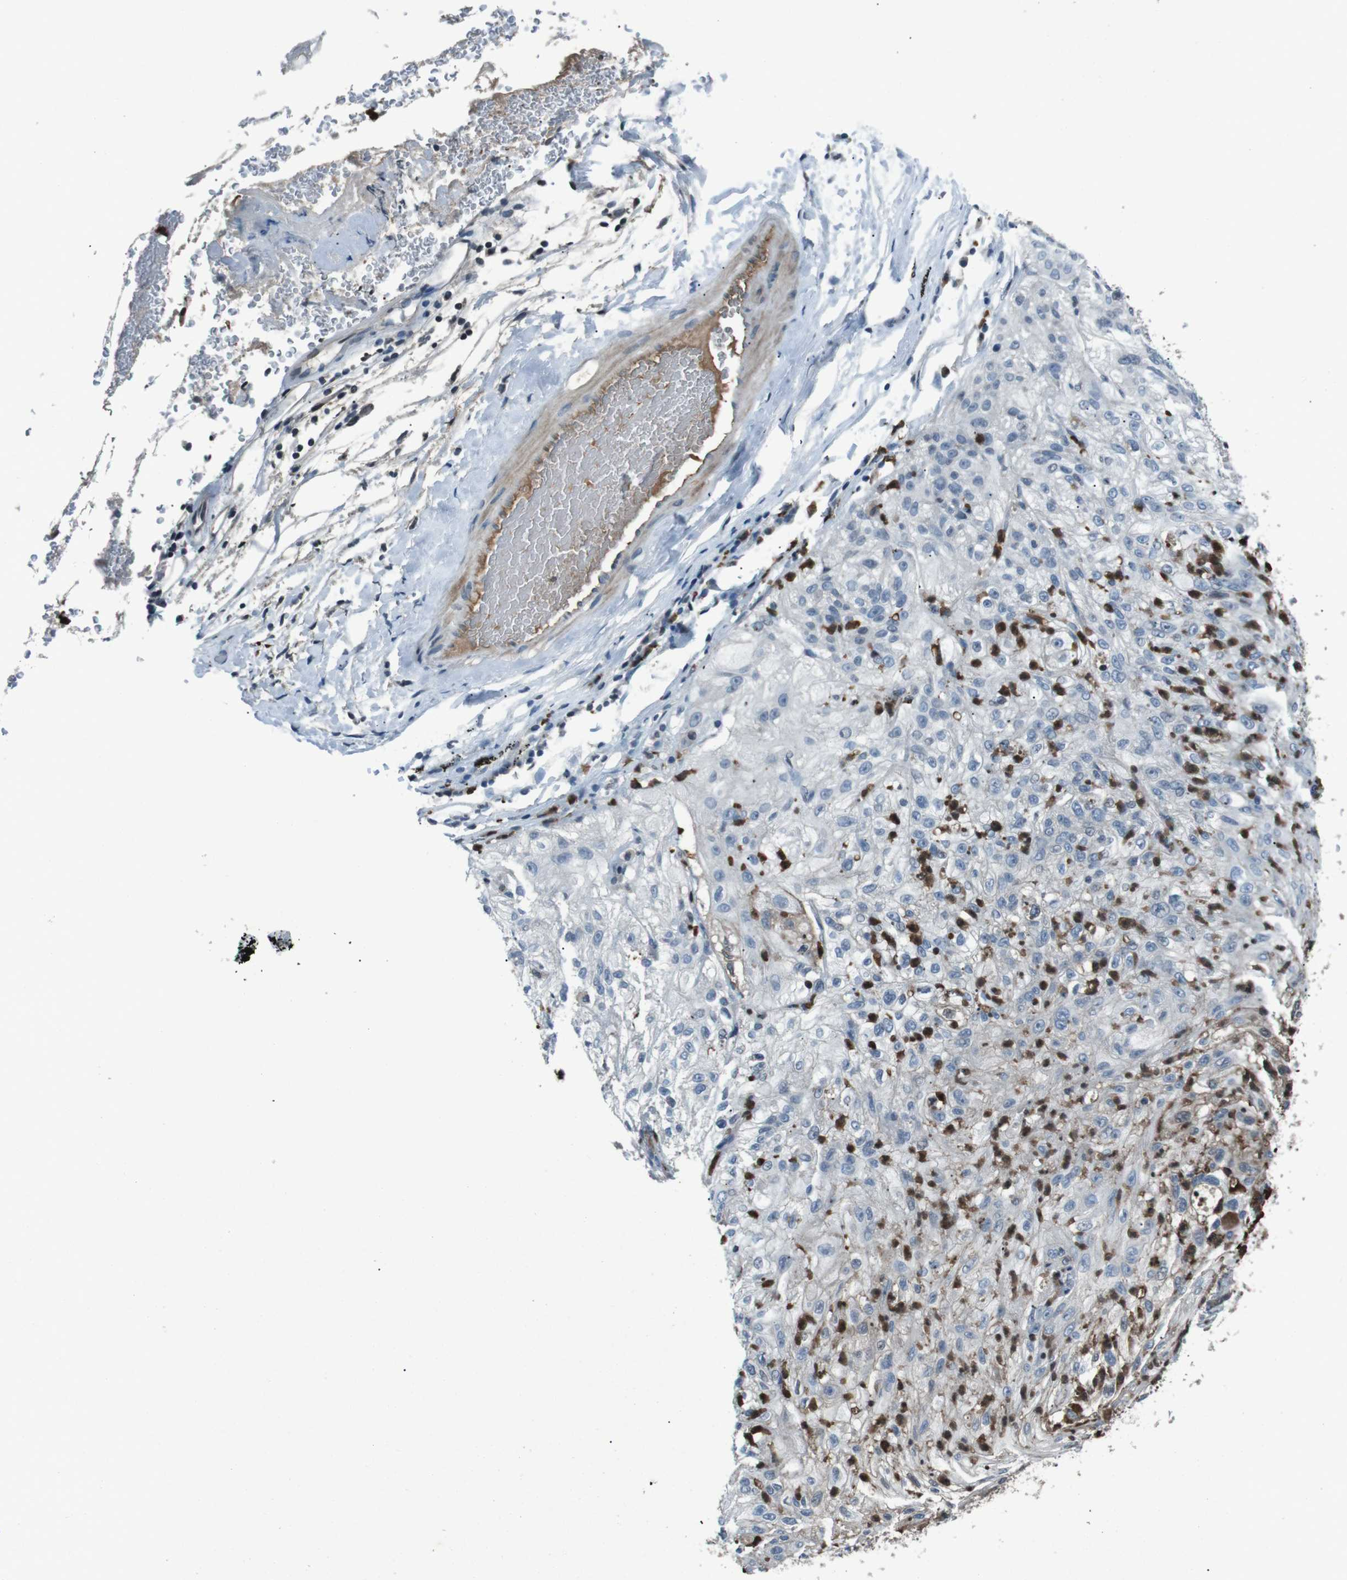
{"staining": {"intensity": "weak", "quantity": "<25%", "location": "cytoplasmic/membranous"}, "tissue": "lung cancer", "cell_type": "Tumor cells", "image_type": "cancer", "snomed": [{"axis": "morphology", "description": "Inflammation, NOS"}, {"axis": "morphology", "description": "Squamous cell carcinoma, NOS"}, {"axis": "topography", "description": "Lymph node"}, {"axis": "topography", "description": "Soft tissue"}, {"axis": "topography", "description": "Lung"}], "caption": "IHC image of neoplastic tissue: human lung cancer stained with DAB demonstrates no significant protein staining in tumor cells.", "gene": "UGT1A6", "patient": {"sex": "male", "age": 66}}